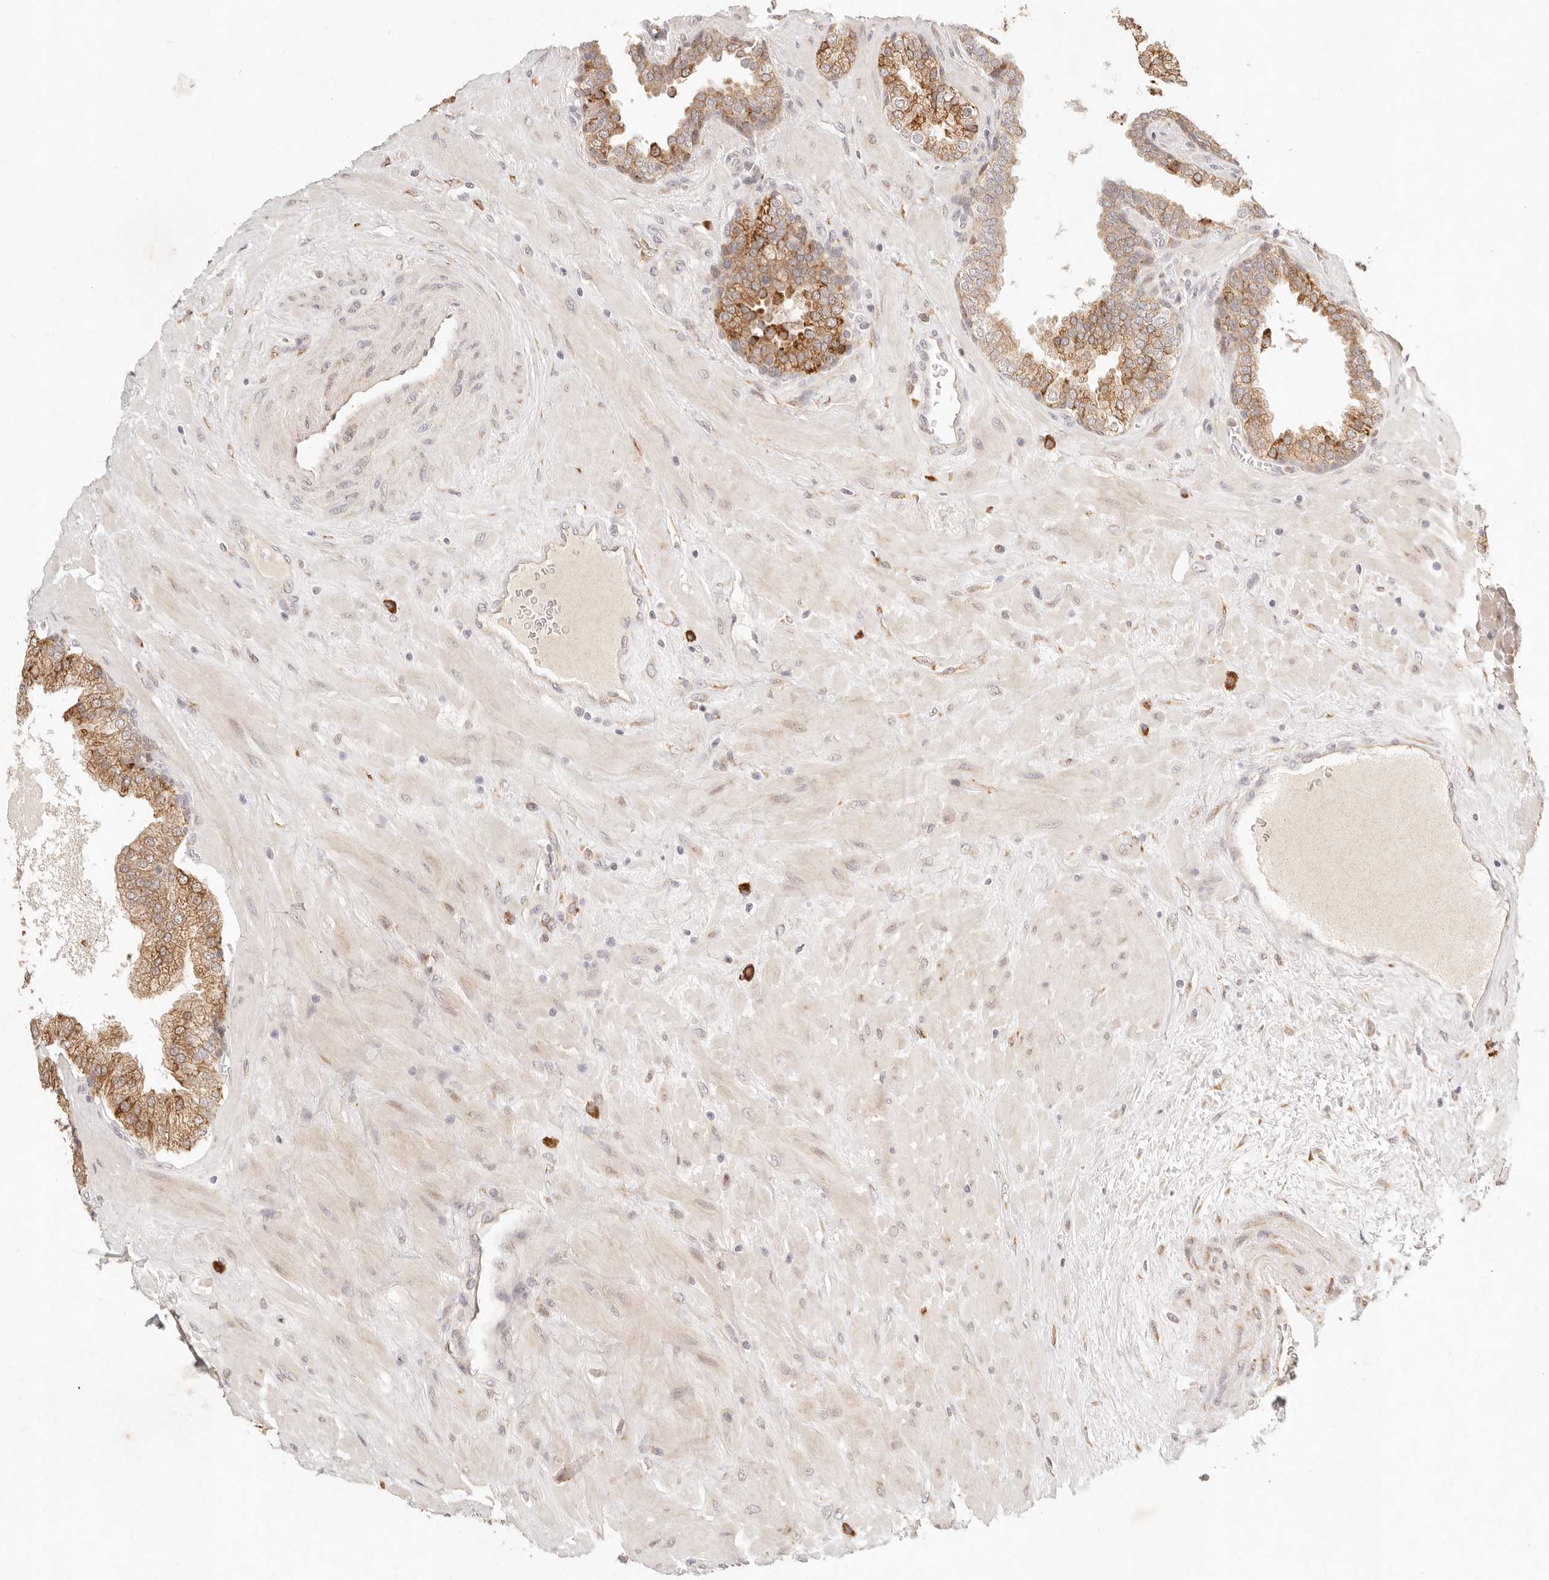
{"staining": {"intensity": "moderate", "quantity": ">75%", "location": "cytoplasmic/membranous"}, "tissue": "prostate", "cell_type": "Glandular cells", "image_type": "normal", "snomed": [{"axis": "morphology", "description": "Normal tissue, NOS"}, {"axis": "topography", "description": "Prostate"}], "caption": "Immunohistochemical staining of benign human prostate demonstrates moderate cytoplasmic/membranous protein positivity in about >75% of glandular cells.", "gene": "C1orf127", "patient": {"sex": "male", "age": 51}}